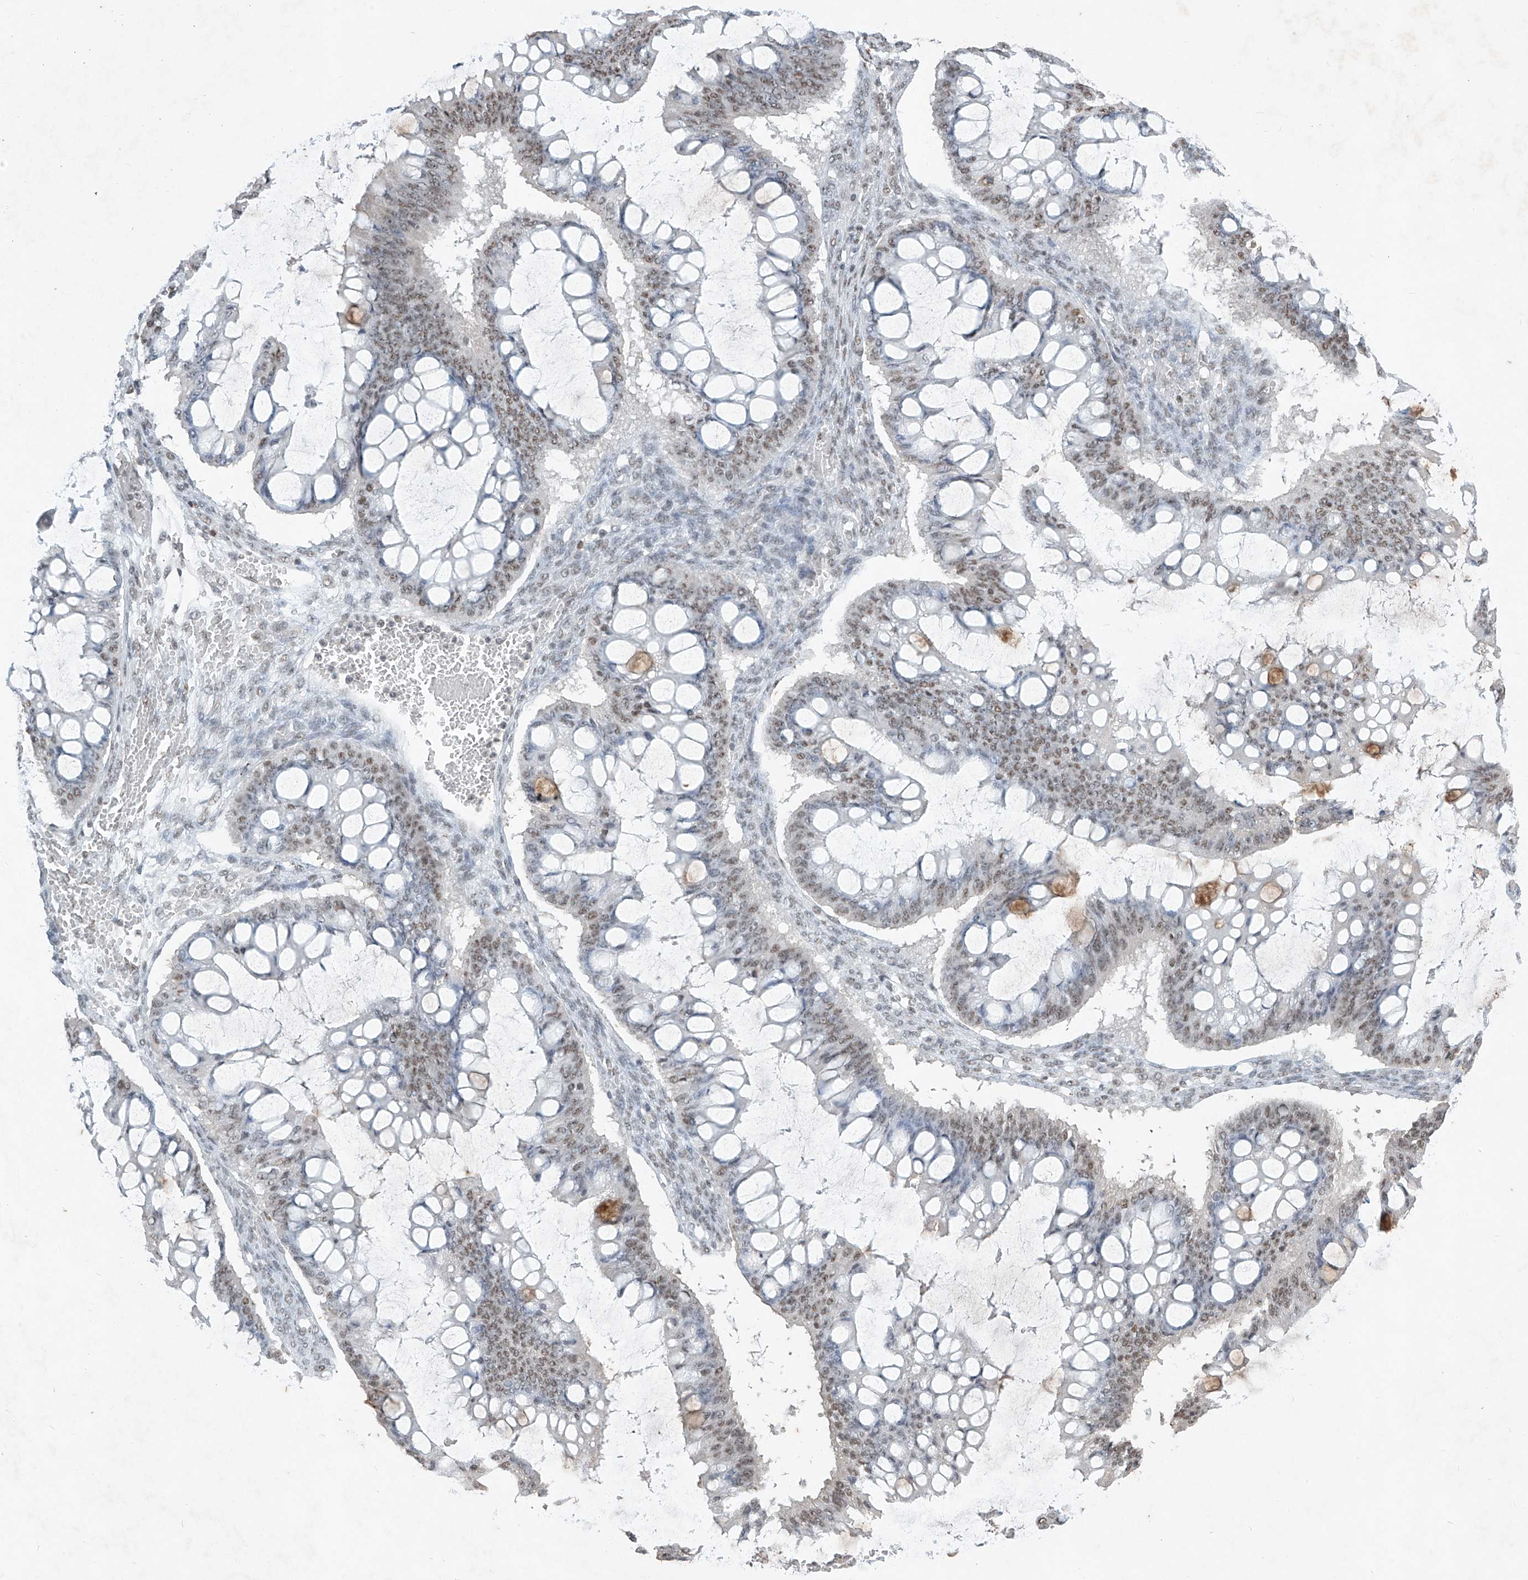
{"staining": {"intensity": "weak", "quantity": "25%-75%", "location": "nuclear"}, "tissue": "ovarian cancer", "cell_type": "Tumor cells", "image_type": "cancer", "snomed": [{"axis": "morphology", "description": "Cystadenocarcinoma, mucinous, NOS"}, {"axis": "topography", "description": "Ovary"}], "caption": "Immunohistochemistry (IHC) of human ovarian mucinous cystadenocarcinoma reveals low levels of weak nuclear positivity in approximately 25%-75% of tumor cells.", "gene": "TFEC", "patient": {"sex": "female", "age": 73}}